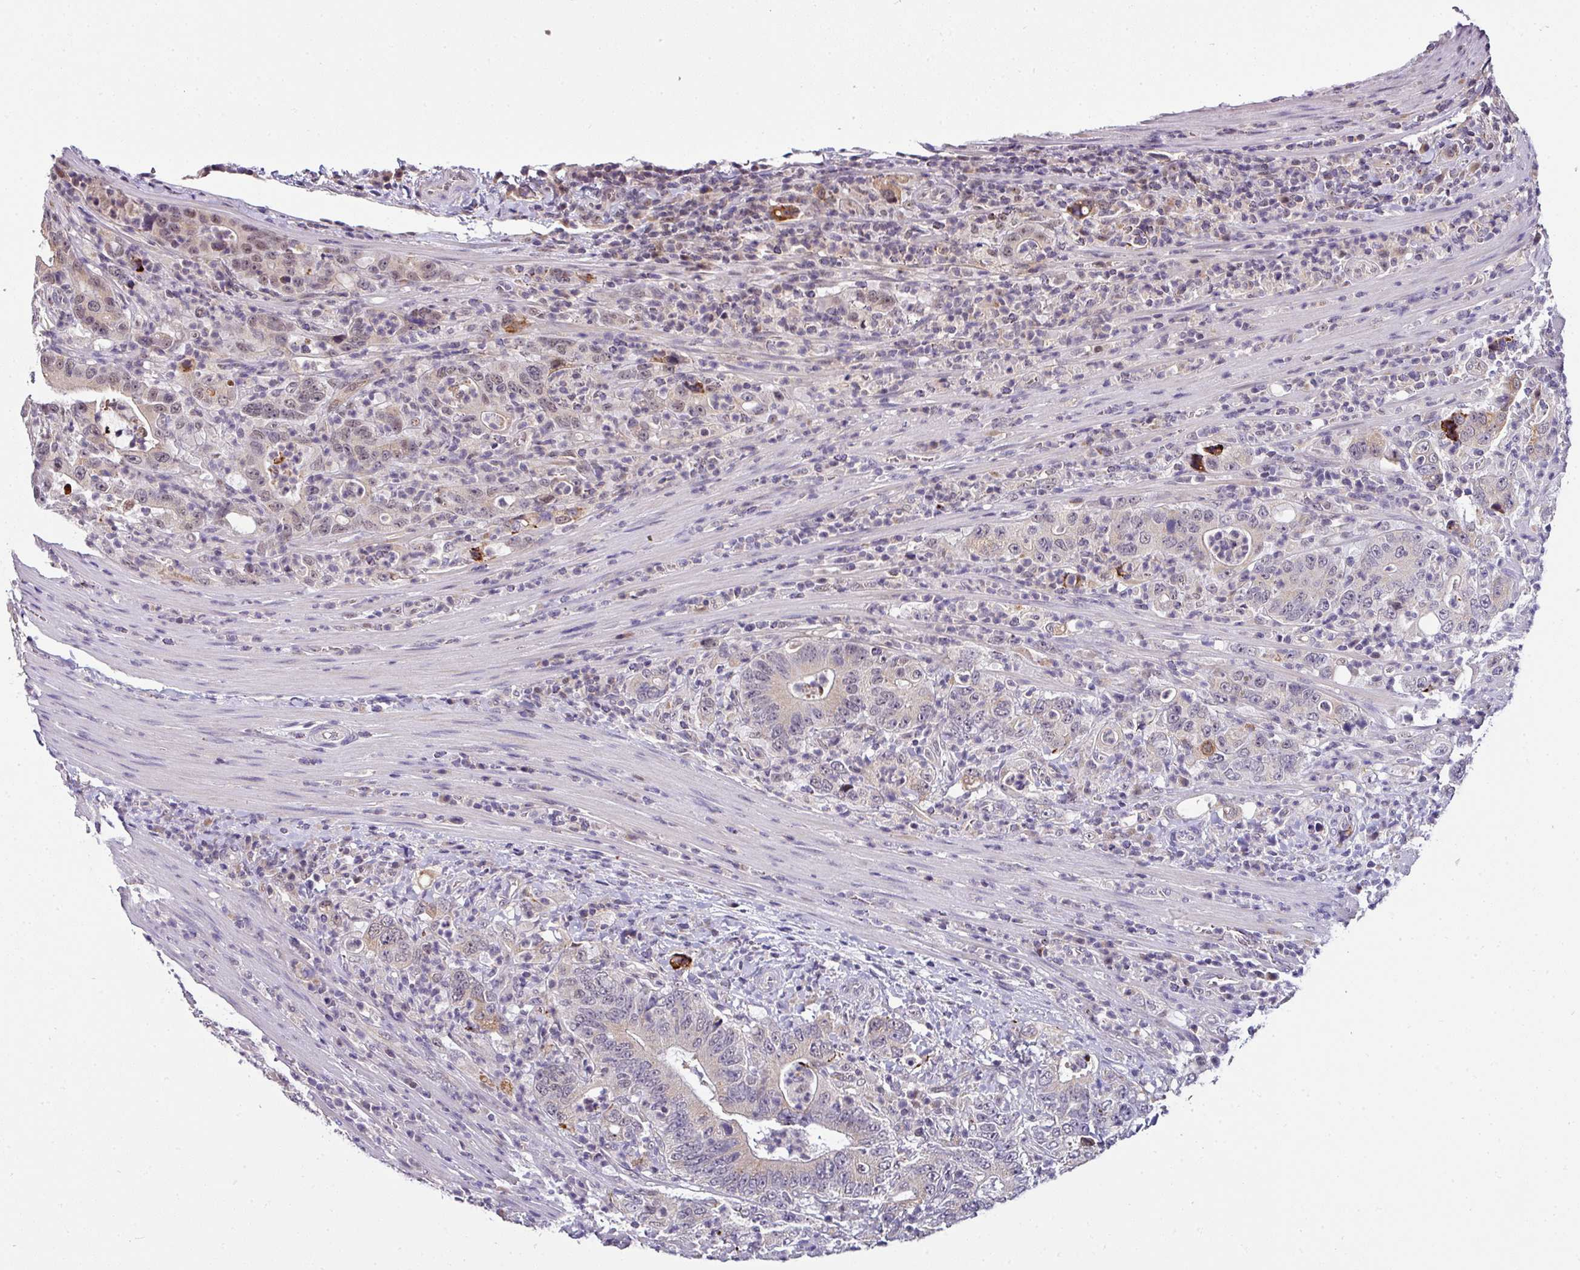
{"staining": {"intensity": "moderate", "quantity": "<25%", "location": "nuclear"}, "tissue": "colorectal cancer", "cell_type": "Tumor cells", "image_type": "cancer", "snomed": [{"axis": "morphology", "description": "Adenocarcinoma, NOS"}, {"axis": "topography", "description": "Colon"}], "caption": "Moderate nuclear protein expression is seen in about <25% of tumor cells in colorectal adenocarcinoma.", "gene": "NAPSA", "patient": {"sex": "female", "age": 75}}